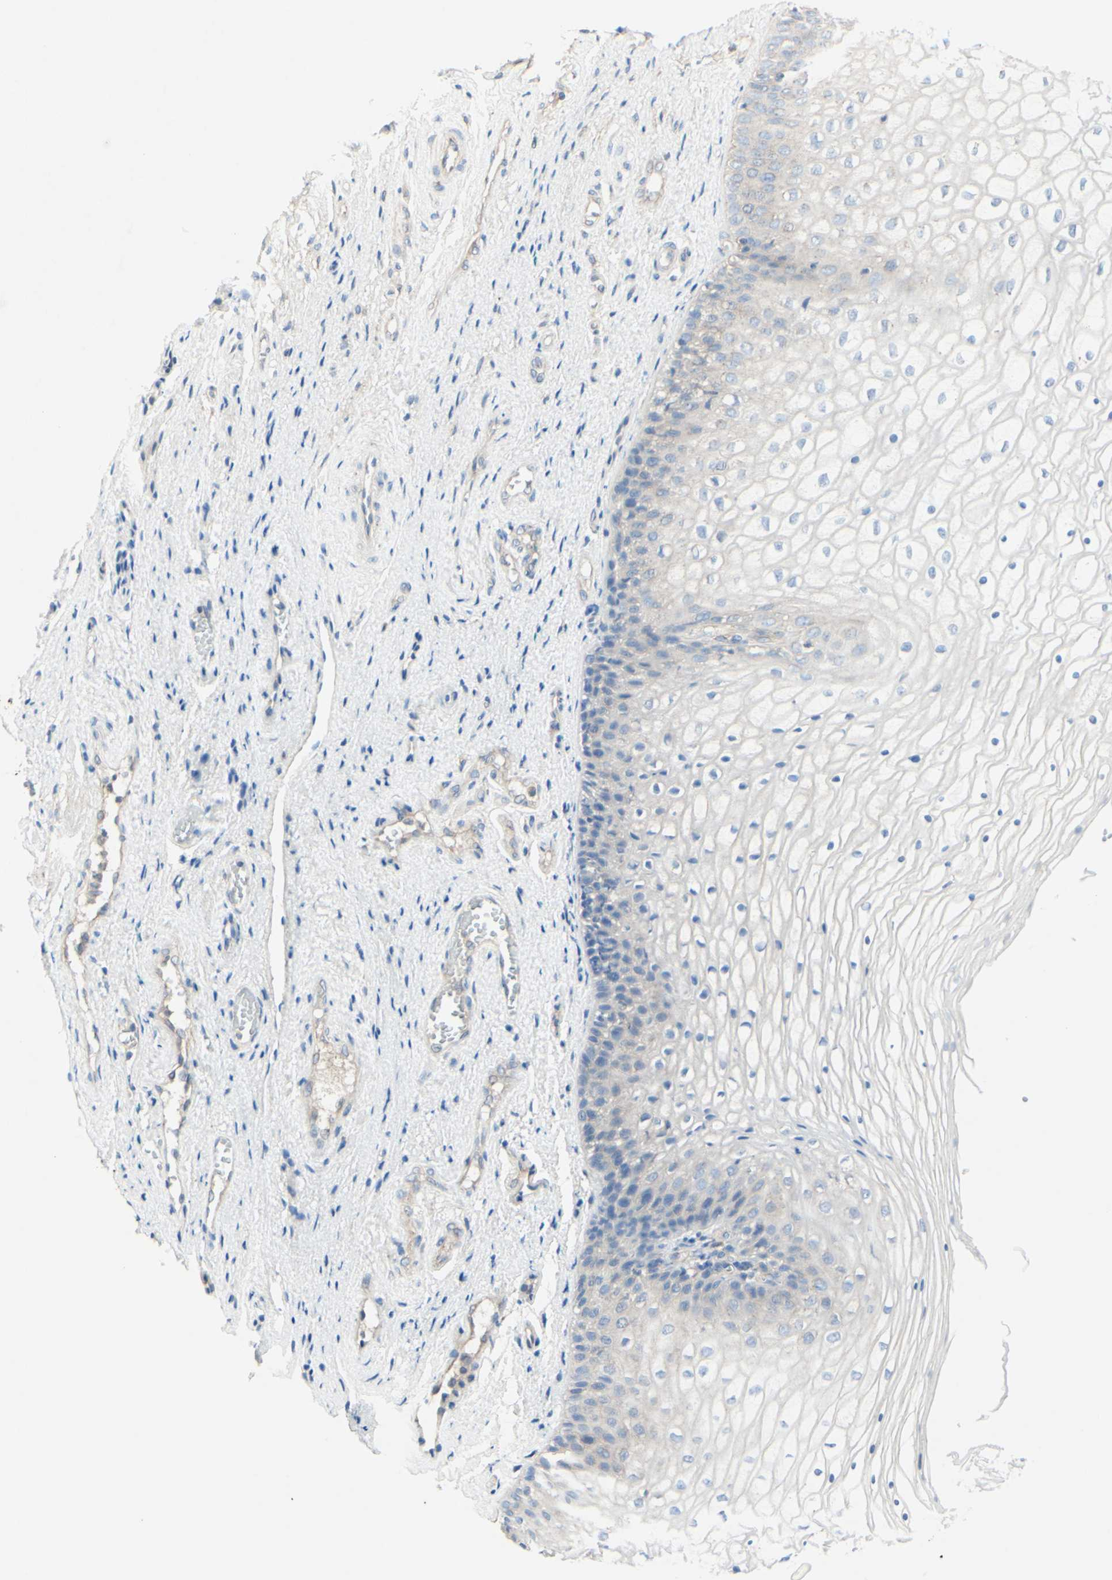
{"staining": {"intensity": "weak", "quantity": "<25%", "location": "cytoplasmic/membranous"}, "tissue": "vagina", "cell_type": "Squamous epithelial cells", "image_type": "normal", "snomed": [{"axis": "morphology", "description": "Normal tissue, NOS"}, {"axis": "topography", "description": "Vagina"}], "caption": "Squamous epithelial cells are negative for brown protein staining in benign vagina. Brightfield microscopy of immunohistochemistry (IHC) stained with DAB (brown) and hematoxylin (blue), captured at high magnification.", "gene": "MTM1", "patient": {"sex": "female", "age": 34}}